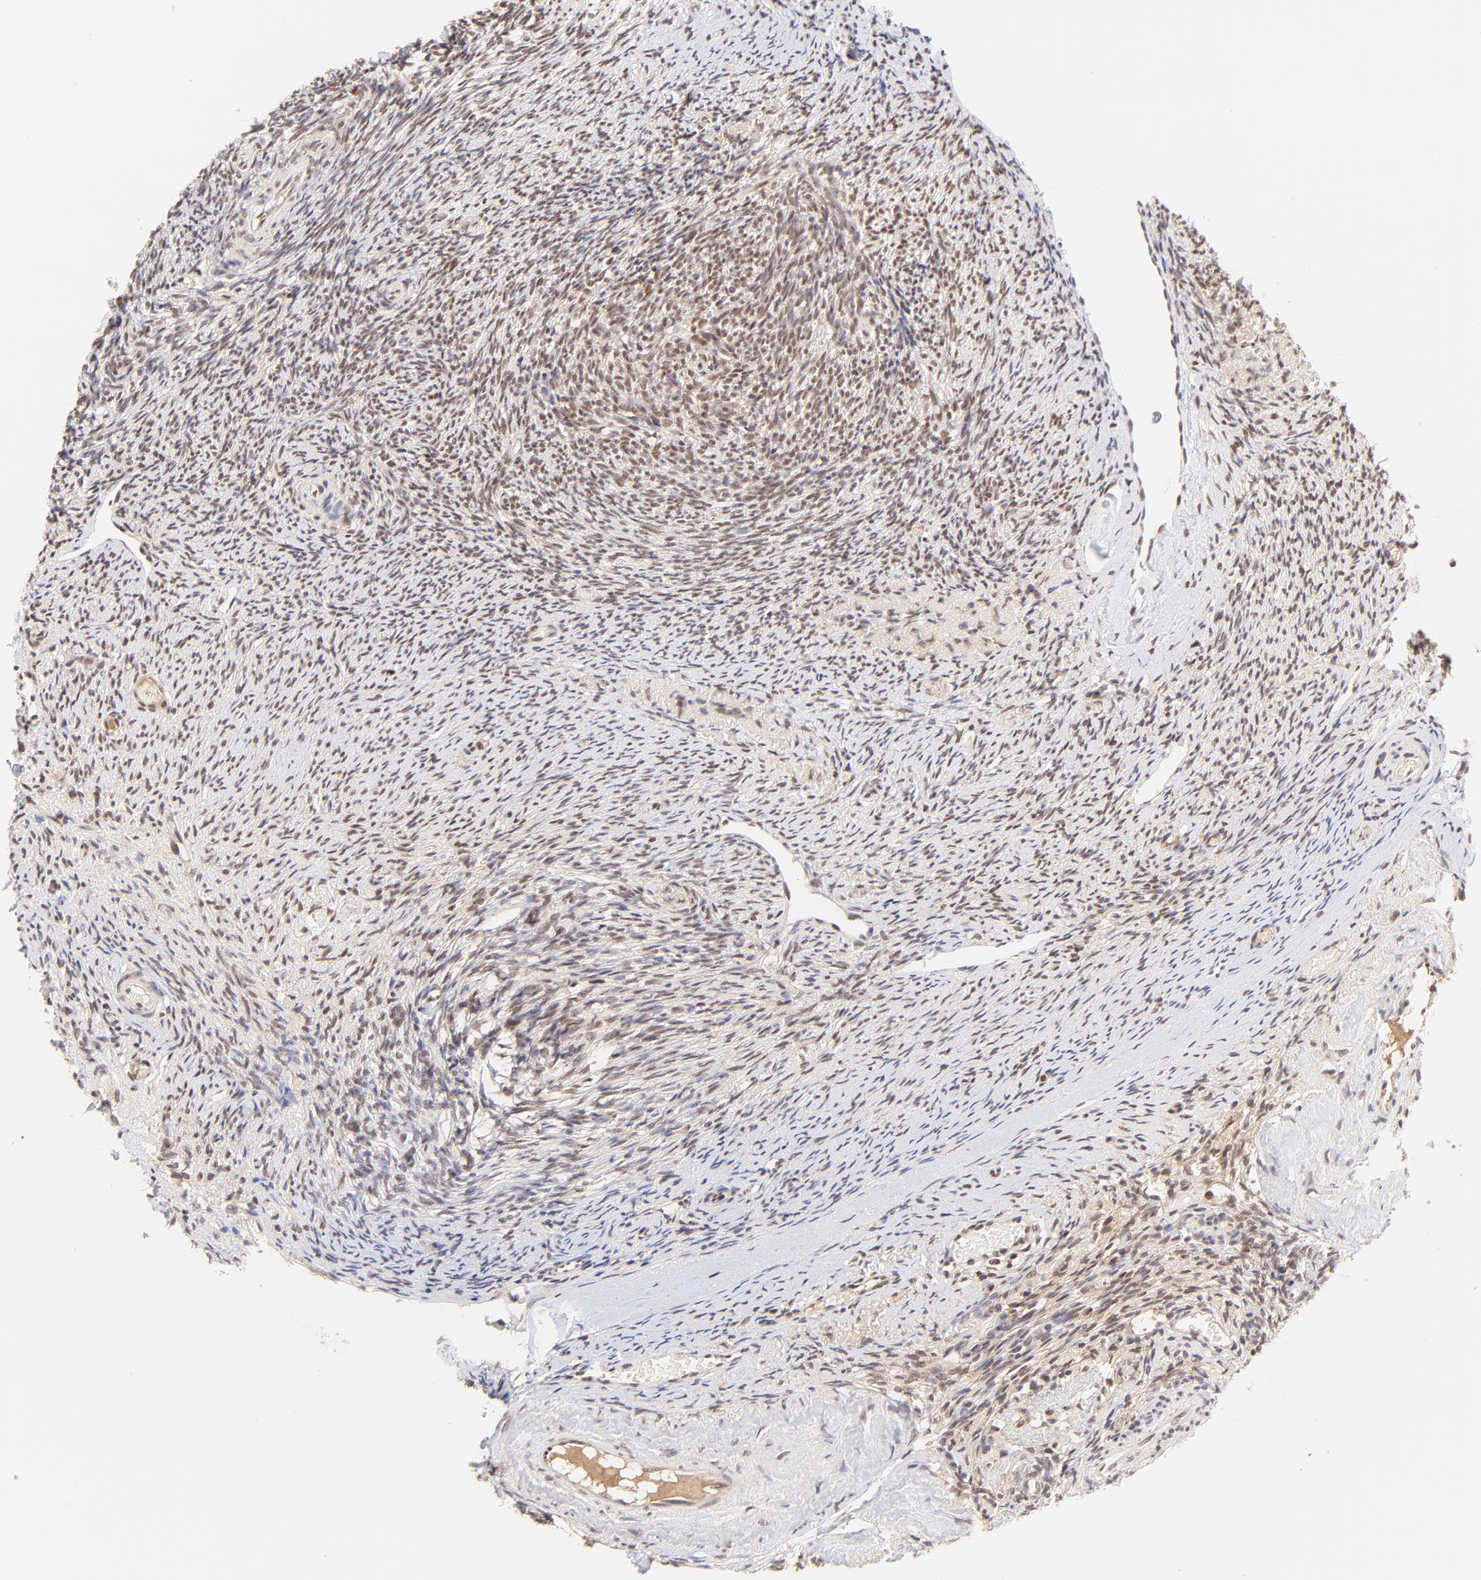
{"staining": {"intensity": "weak", "quantity": "25%-75%", "location": "nuclear"}, "tissue": "ovary", "cell_type": "Ovarian stroma cells", "image_type": "normal", "snomed": [{"axis": "morphology", "description": "Normal tissue, NOS"}, {"axis": "topography", "description": "Ovary"}], "caption": "Unremarkable ovary exhibits weak nuclear expression in about 25%-75% of ovarian stroma cells, visualized by immunohistochemistry.", "gene": "MED12", "patient": {"sex": "female", "age": 60}}